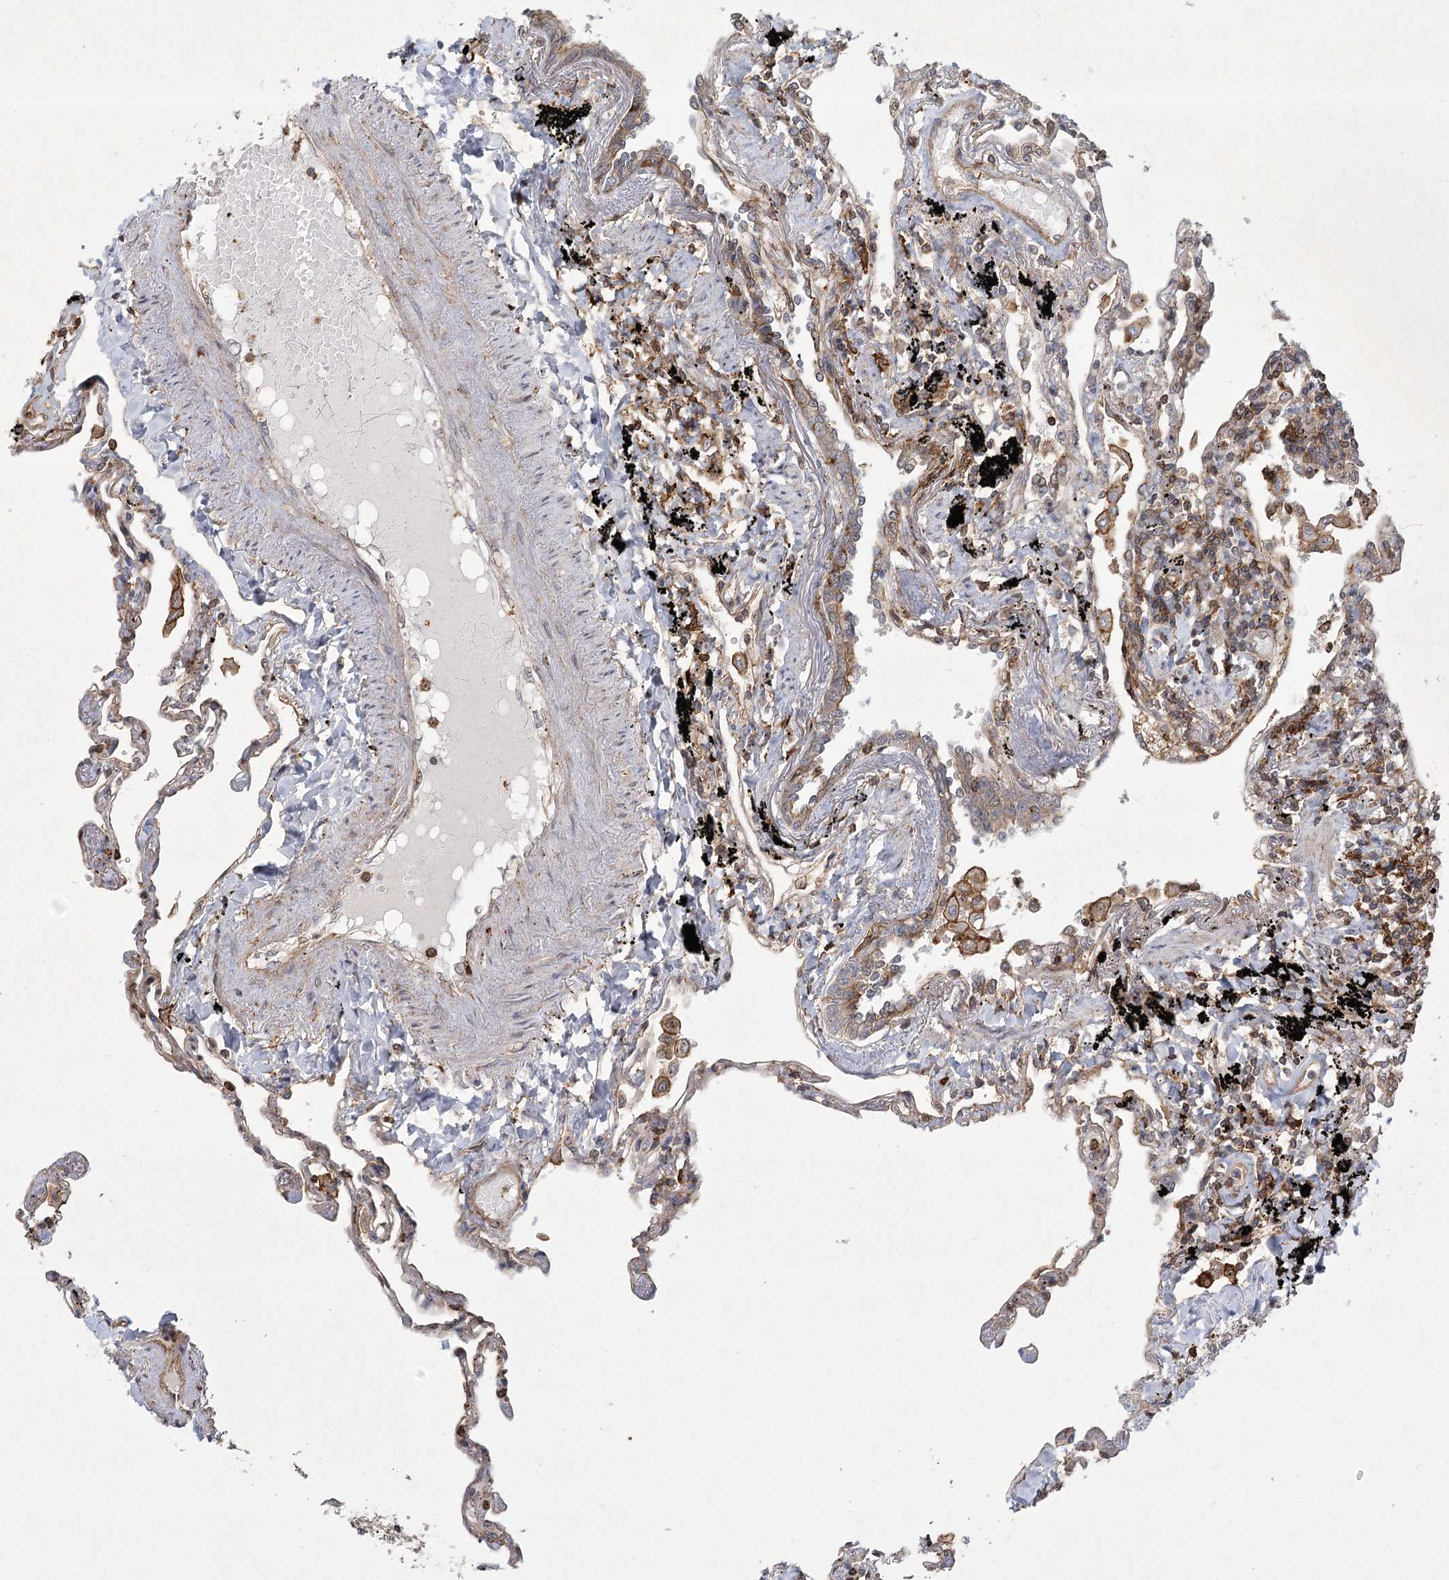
{"staining": {"intensity": "negative", "quantity": "none", "location": "none"}, "tissue": "lung", "cell_type": "Alveolar cells", "image_type": "normal", "snomed": [{"axis": "morphology", "description": "Normal tissue, NOS"}, {"axis": "topography", "description": "Lung"}], "caption": "The micrograph demonstrates no significant expression in alveolar cells of lung. (Brightfield microscopy of DAB (3,3'-diaminobenzidine) immunohistochemistry at high magnification).", "gene": "MEPE", "patient": {"sex": "female", "age": 67}}